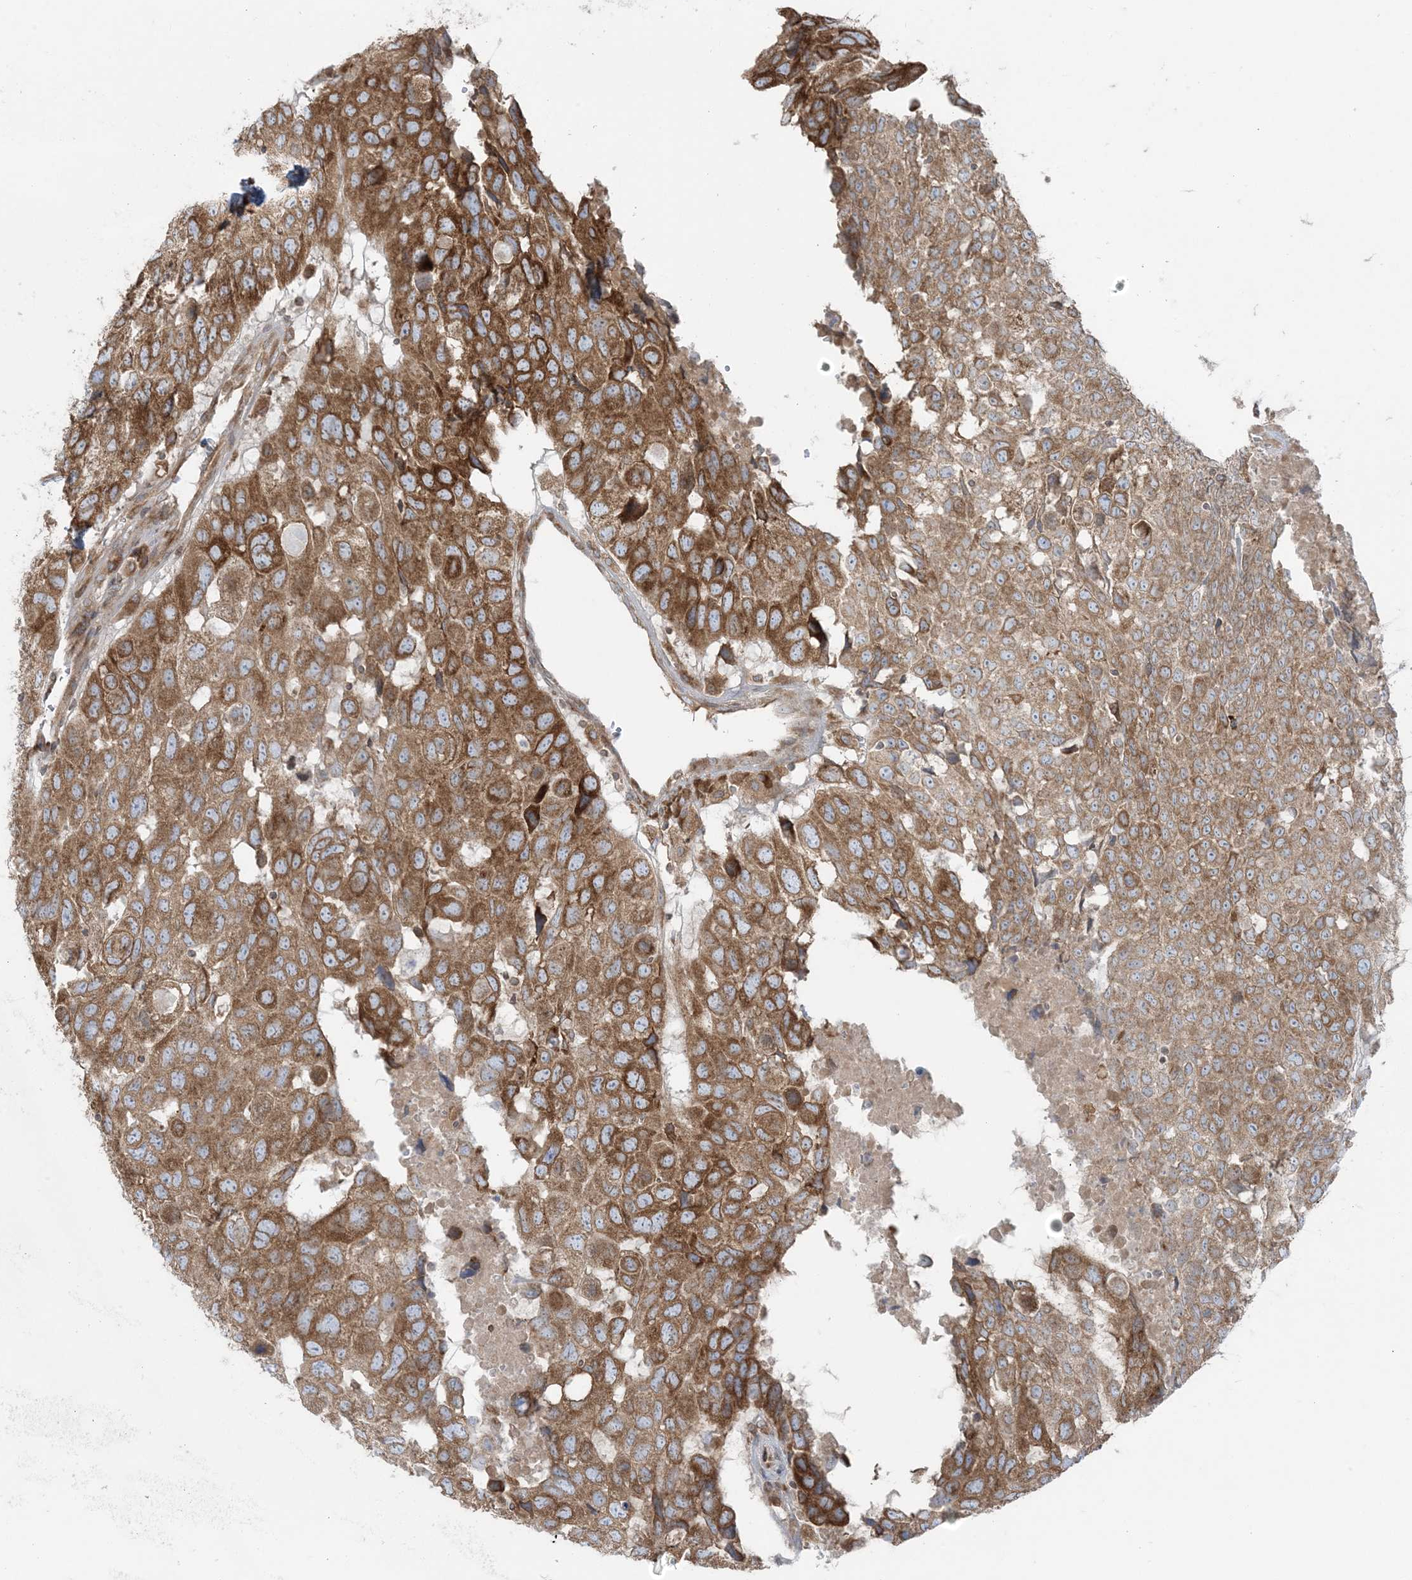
{"staining": {"intensity": "moderate", "quantity": ">75%", "location": "cytoplasmic/membranous"}, "tissue": "head and neck cancer", "cell_type": "Tumor cells", "image_type": "cancer", "snomed": [{"axis": "morphology", "description": "Squamous cell carcinoma, NOS"}, {"axis": "topography", "description": "Head-Neck"}], "caption": "Head and neck cancer (squamous cell carcinoma) stained with immunohistochemistry (IHC) shows moderate cytoplasmic/membranous staining in approximately >75% of tumor cells. (DAB (3,3'-diaminobenzidine) IHC, brown staining for protein, blue staining for nuclei).", "gene": "UBXN4", "patient": {"sex": "male", "age": 66}}